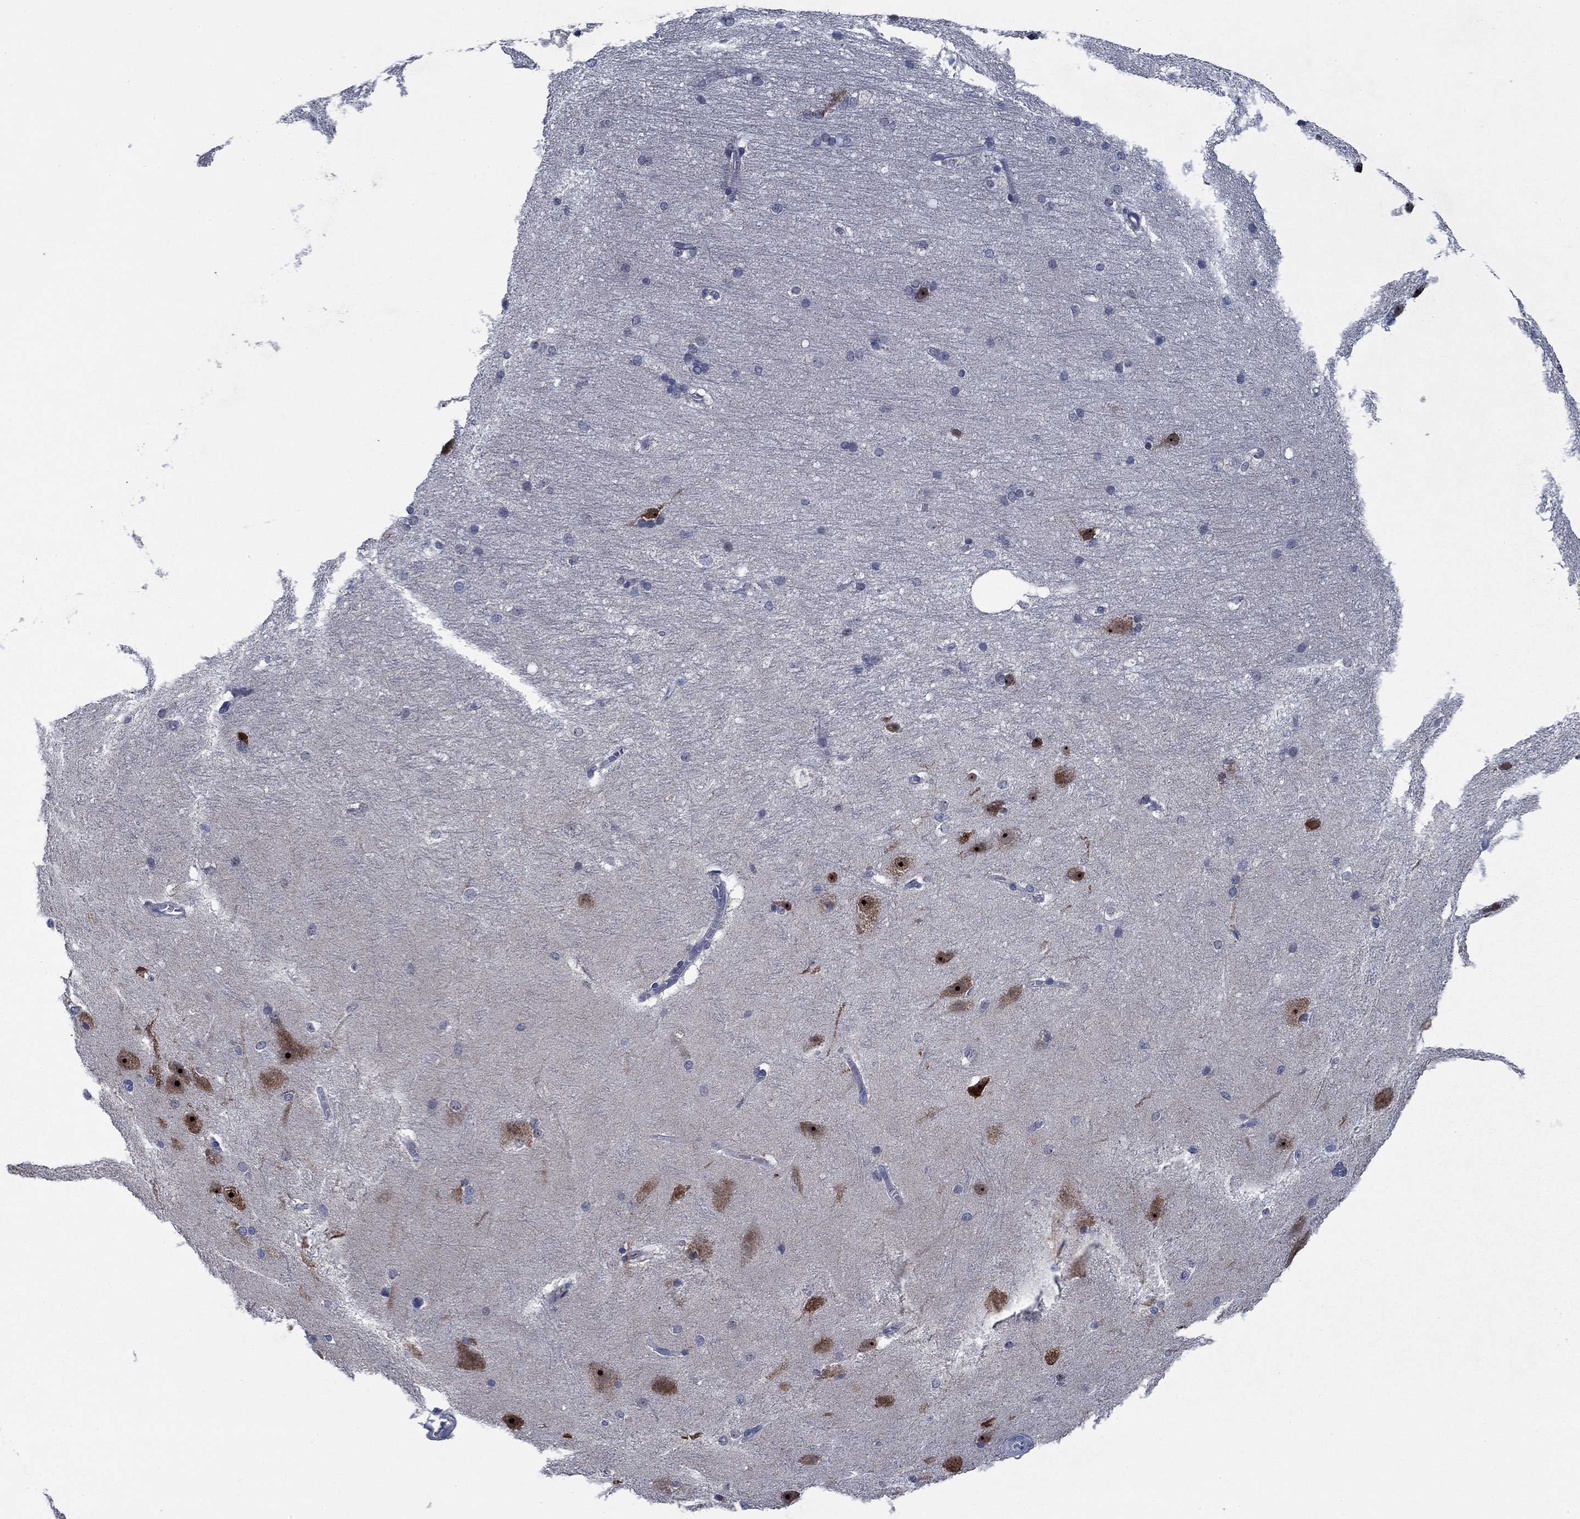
{"staining": {"intensity": "negative", "quantity": "none", "location": "none"}, "tissue": "hippocampus", "cell_type": "Glial cells", "image_type": "normal", "snomed": [{"axis": "morphology", "description": "Normal tissue, NOS"}, {"axis": "topography", "description": "Cerebral cortex"}, {"axis": "topography", "description": "Hippocampus"}], "caption": "The image shows no significant staining in glial cells of hippocampus.", "gene": "PNMA8A", "patient": {"sex": "female", "age": 19}}